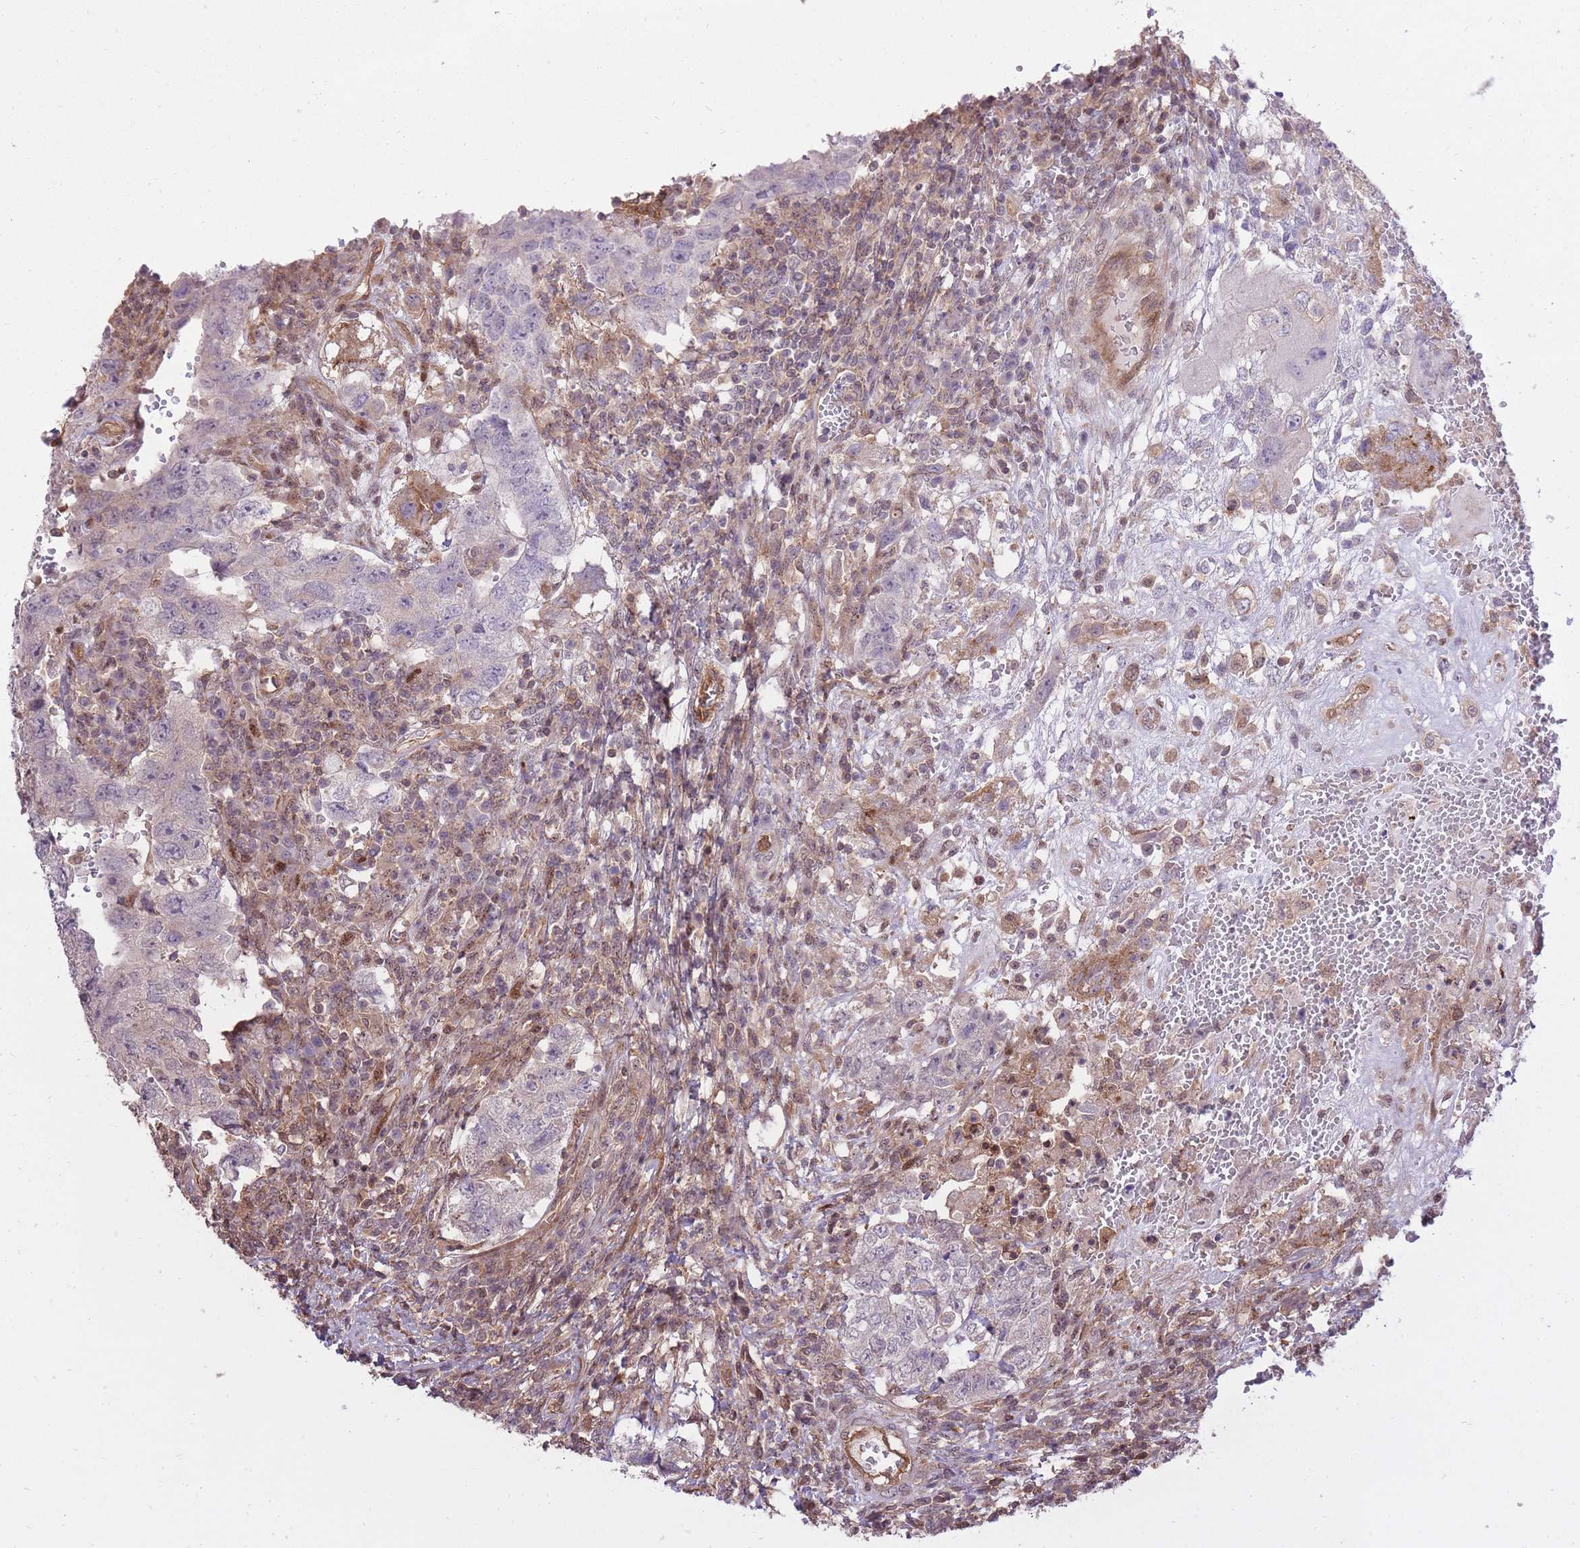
{"staining": {"intensity": "negative", "quantity": "none", "location": "none"}, "tissue": "testis cancer", "cell_type": "Tumor cells", "image_type": "cancer", "snomed": [{"axis": "morphology", "description": "Carcinoma, Embryonal, NOS"}, {"axis": "topography", "description": "Testis"}], "caption": "This is a photomicrograph of IHC staining of embryonal carcinoma (testis), which shows no positivity in tumor cells.", "gene": "PLD1", "patient": {"sex": "male", "age": 26}}